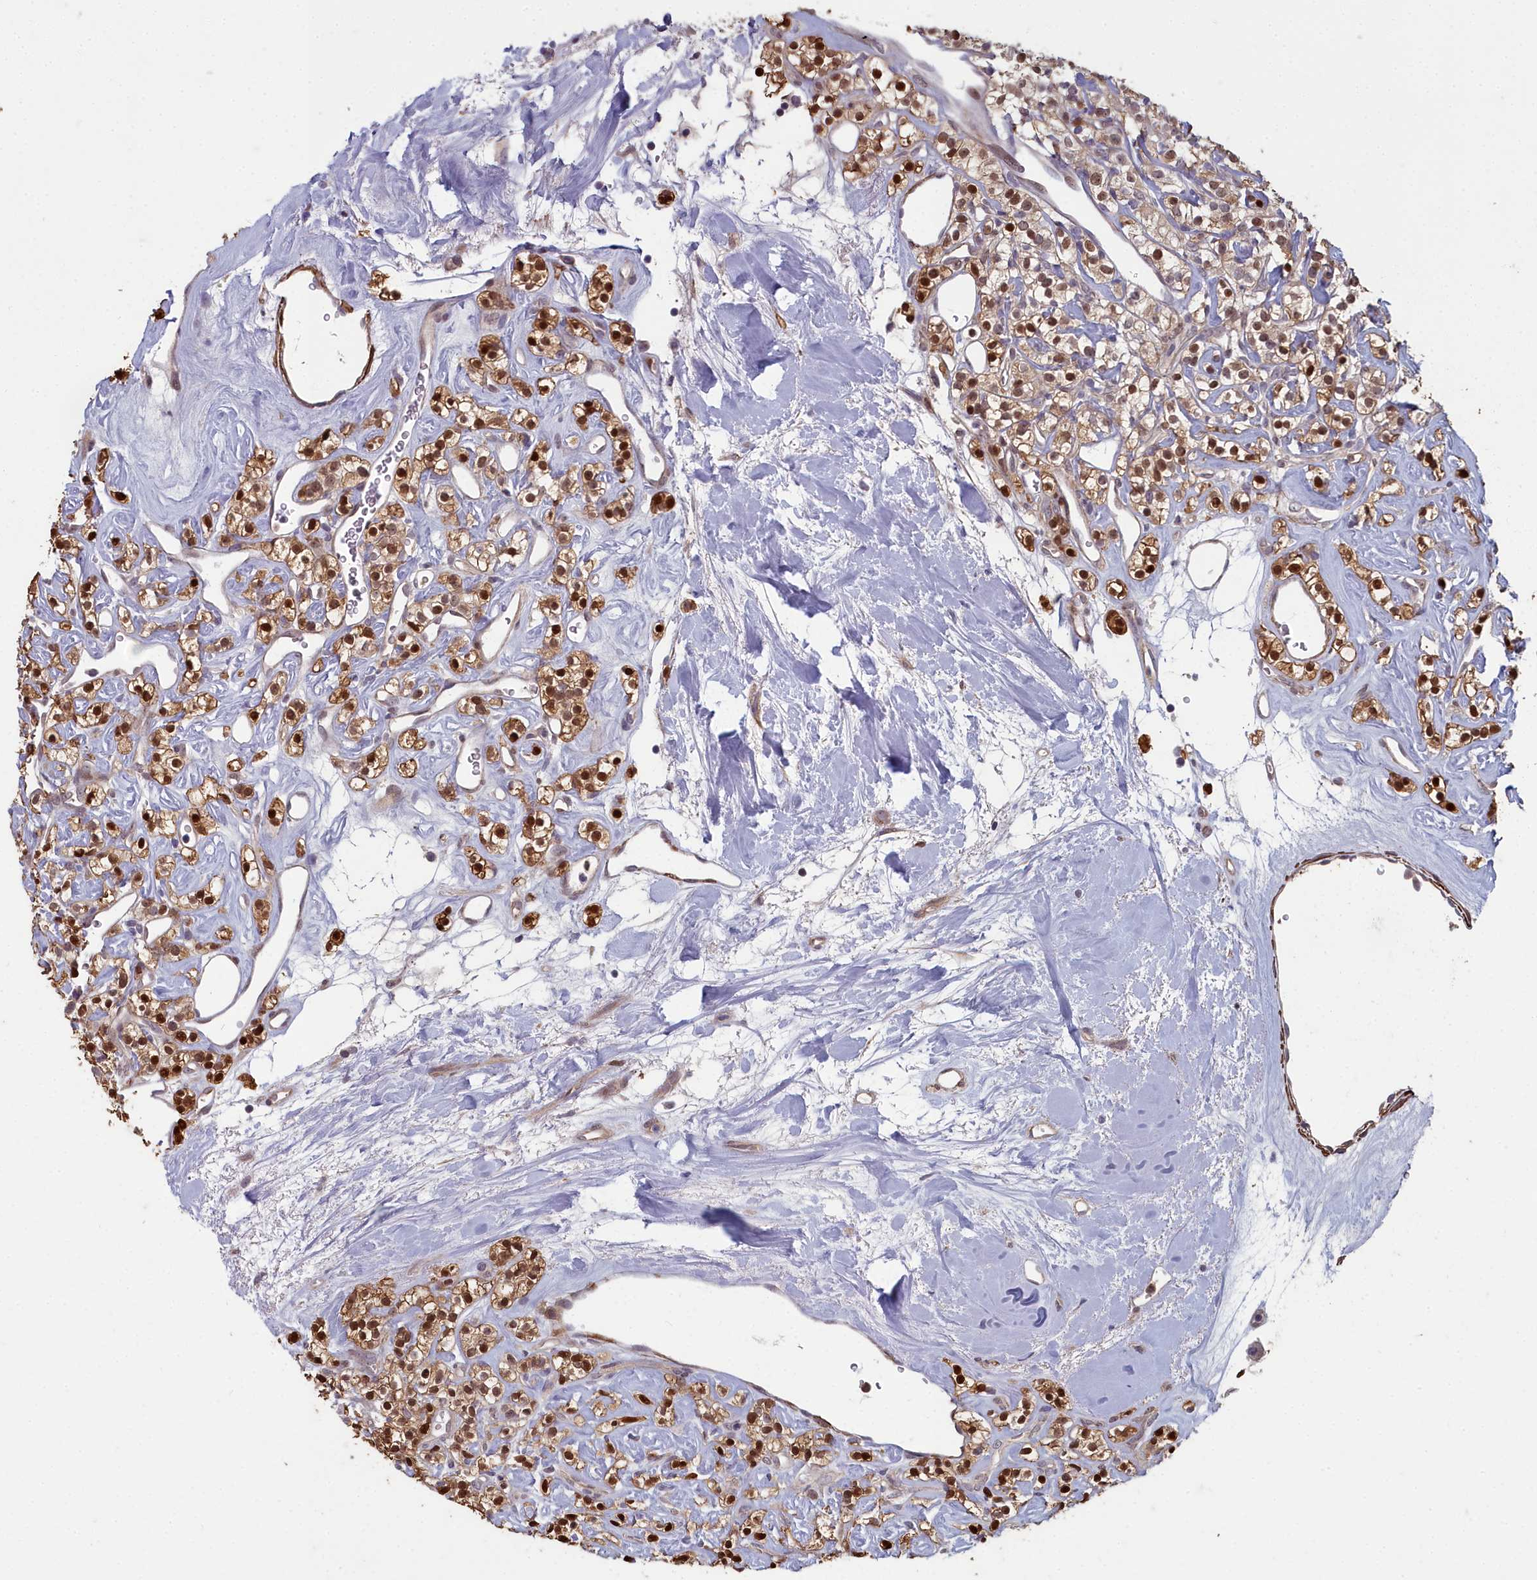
{"staining": {"intensity": "strong", "quantity": "25%-75%", "location": "cytoplasmic/membranous,nuclear"}, "tissue": "renal cancer", "cell_type": "Tumor cells", "image_type": "cancer", "snomed": [{"axis": "morphology", "description": "Adenocarcinoma, NOS"}, {"axis": "topography", "description": "Kidney"}], "caption": "Brown immunohistochemical staining in renal adenocarcinoma reveals strong cytoplasmic/membranous and nuclear expression in approximately 25%-75% of tumor cells.", "gene": "ZNF626", "patient": {"sex": "male", "age": 77}}